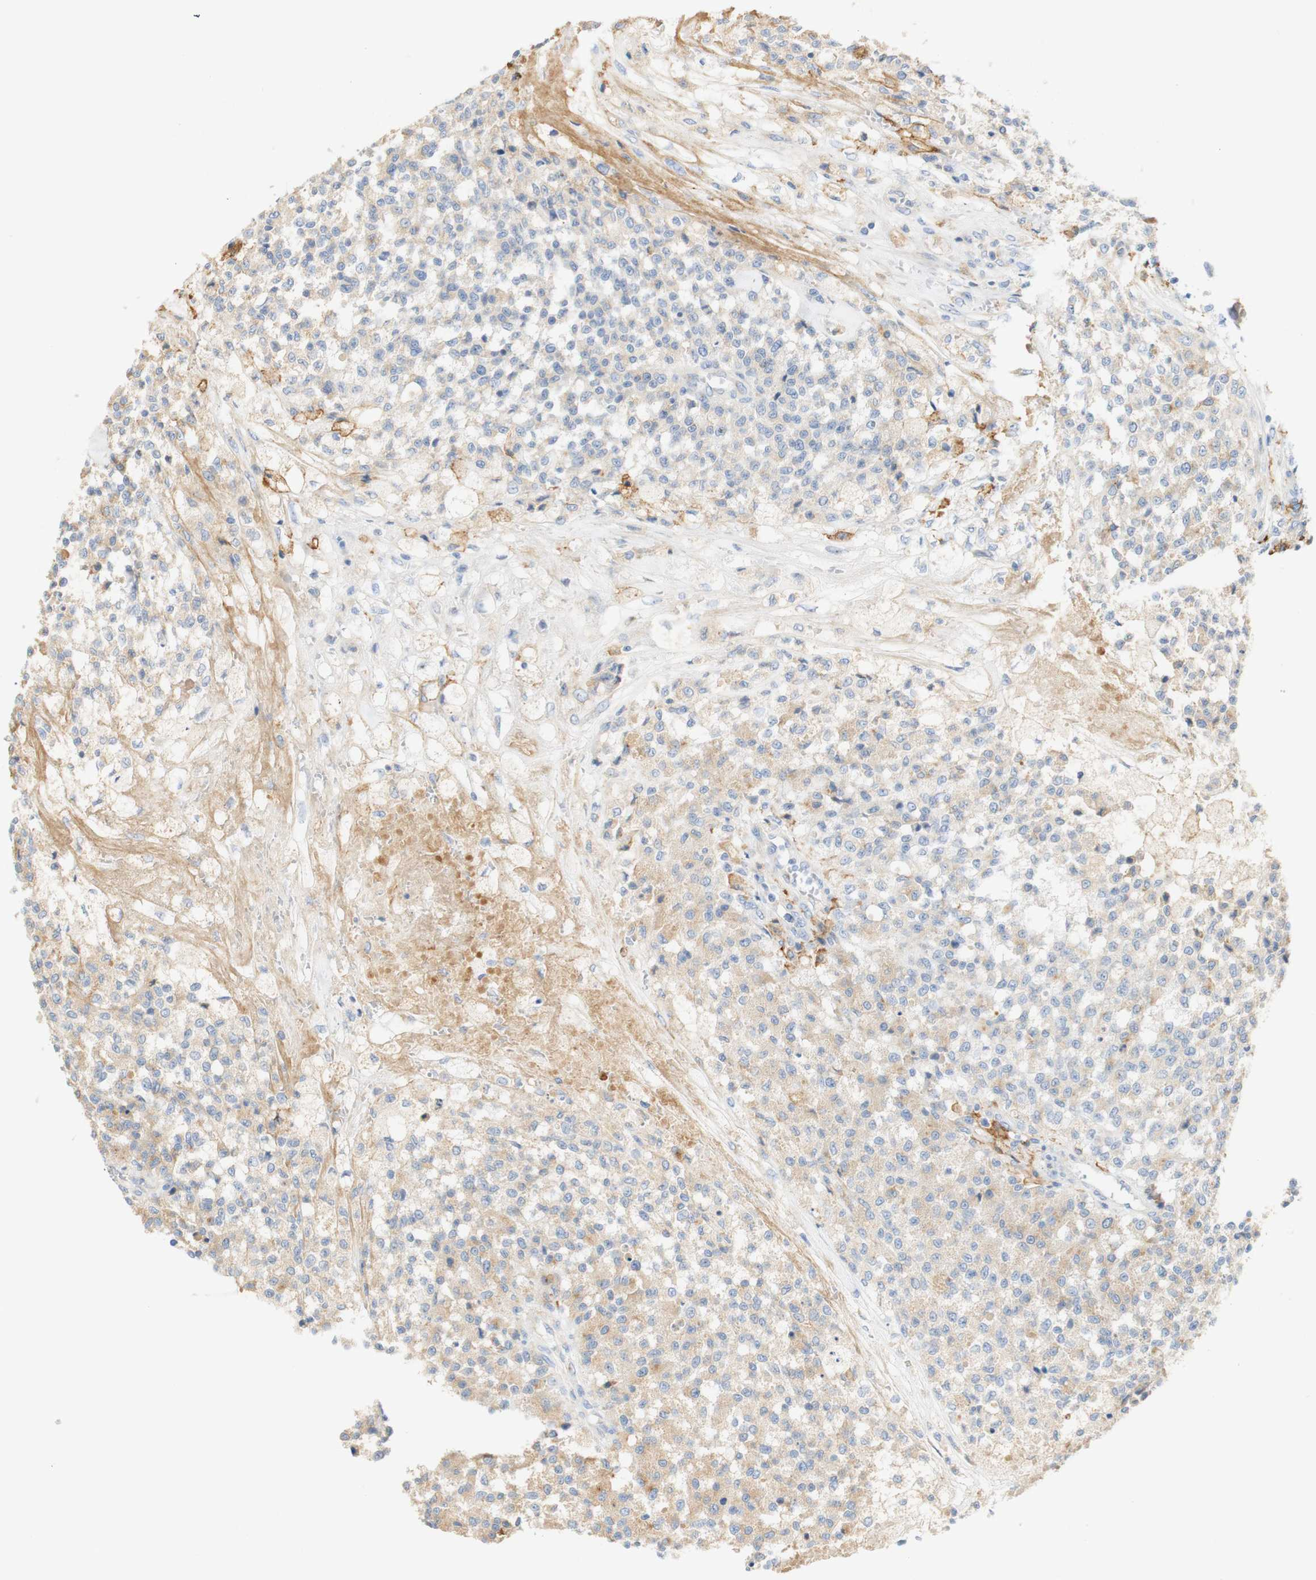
{"staining": {"intensity": "weak", "quantity": ">75%", "location": "cytoplasmic/membranous"}, "tissue": "testis cancer", "cell_type": "Tumor cells", "image_type": "cancer", "snomed": [{"axis": "morphology", "description": "Seminoma, NOS"}, {"axis": "topography", "description": "Testis"}], "caption": "A low amount of weak cytoplasmic/membranous staining is appreciated in approximately >75% of tumor cells in testis cancer (seminoma) tissue. (DAB (3,3'-diaminobenzidine) IHC with brightfield microscopy, high magnification).", "gene": "FCGRT", "patient": {"sex": "male", "age": 59}}